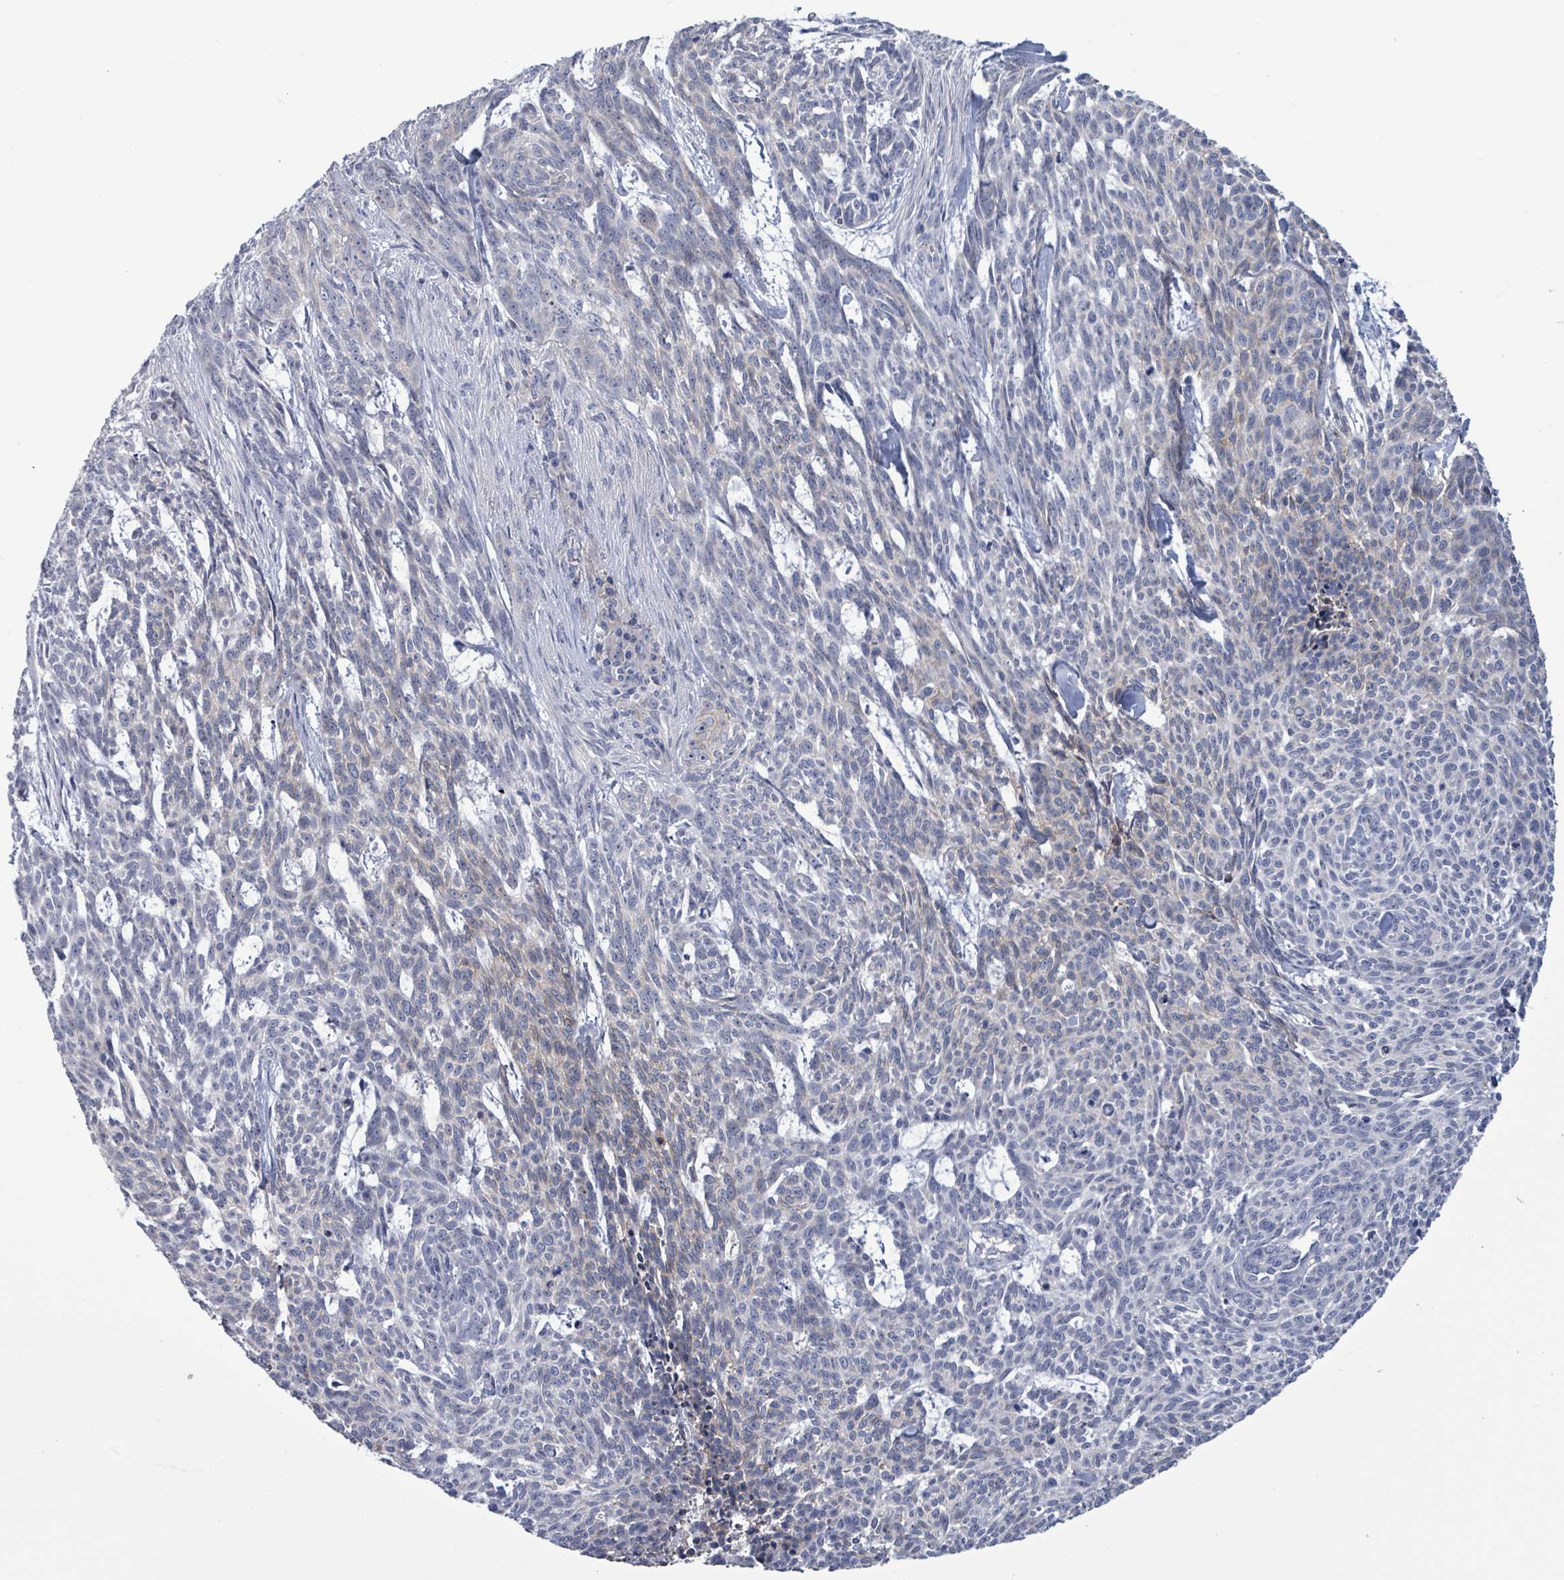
{"staining": {"intensity": "negative", "quantity": "none", "location": "none"}, "tissue": "skin cancer", "cell_type": "Tumor cells", "image_type": "cancer", "snomed": [{"axis": "morphology", "description": "Basal cell carcinoma"}, {"axis": "topography", "description": "Skin"}], "caption": "This image is of basal cell carcinoma (skin) stained with immunohistochemistry (IHC) to label a protein in brown with the nuclei are counter-stained blue. There is no staining in tumor cells.", "gene": "BSG", "patient": {"sex": "female", "age": 93}}